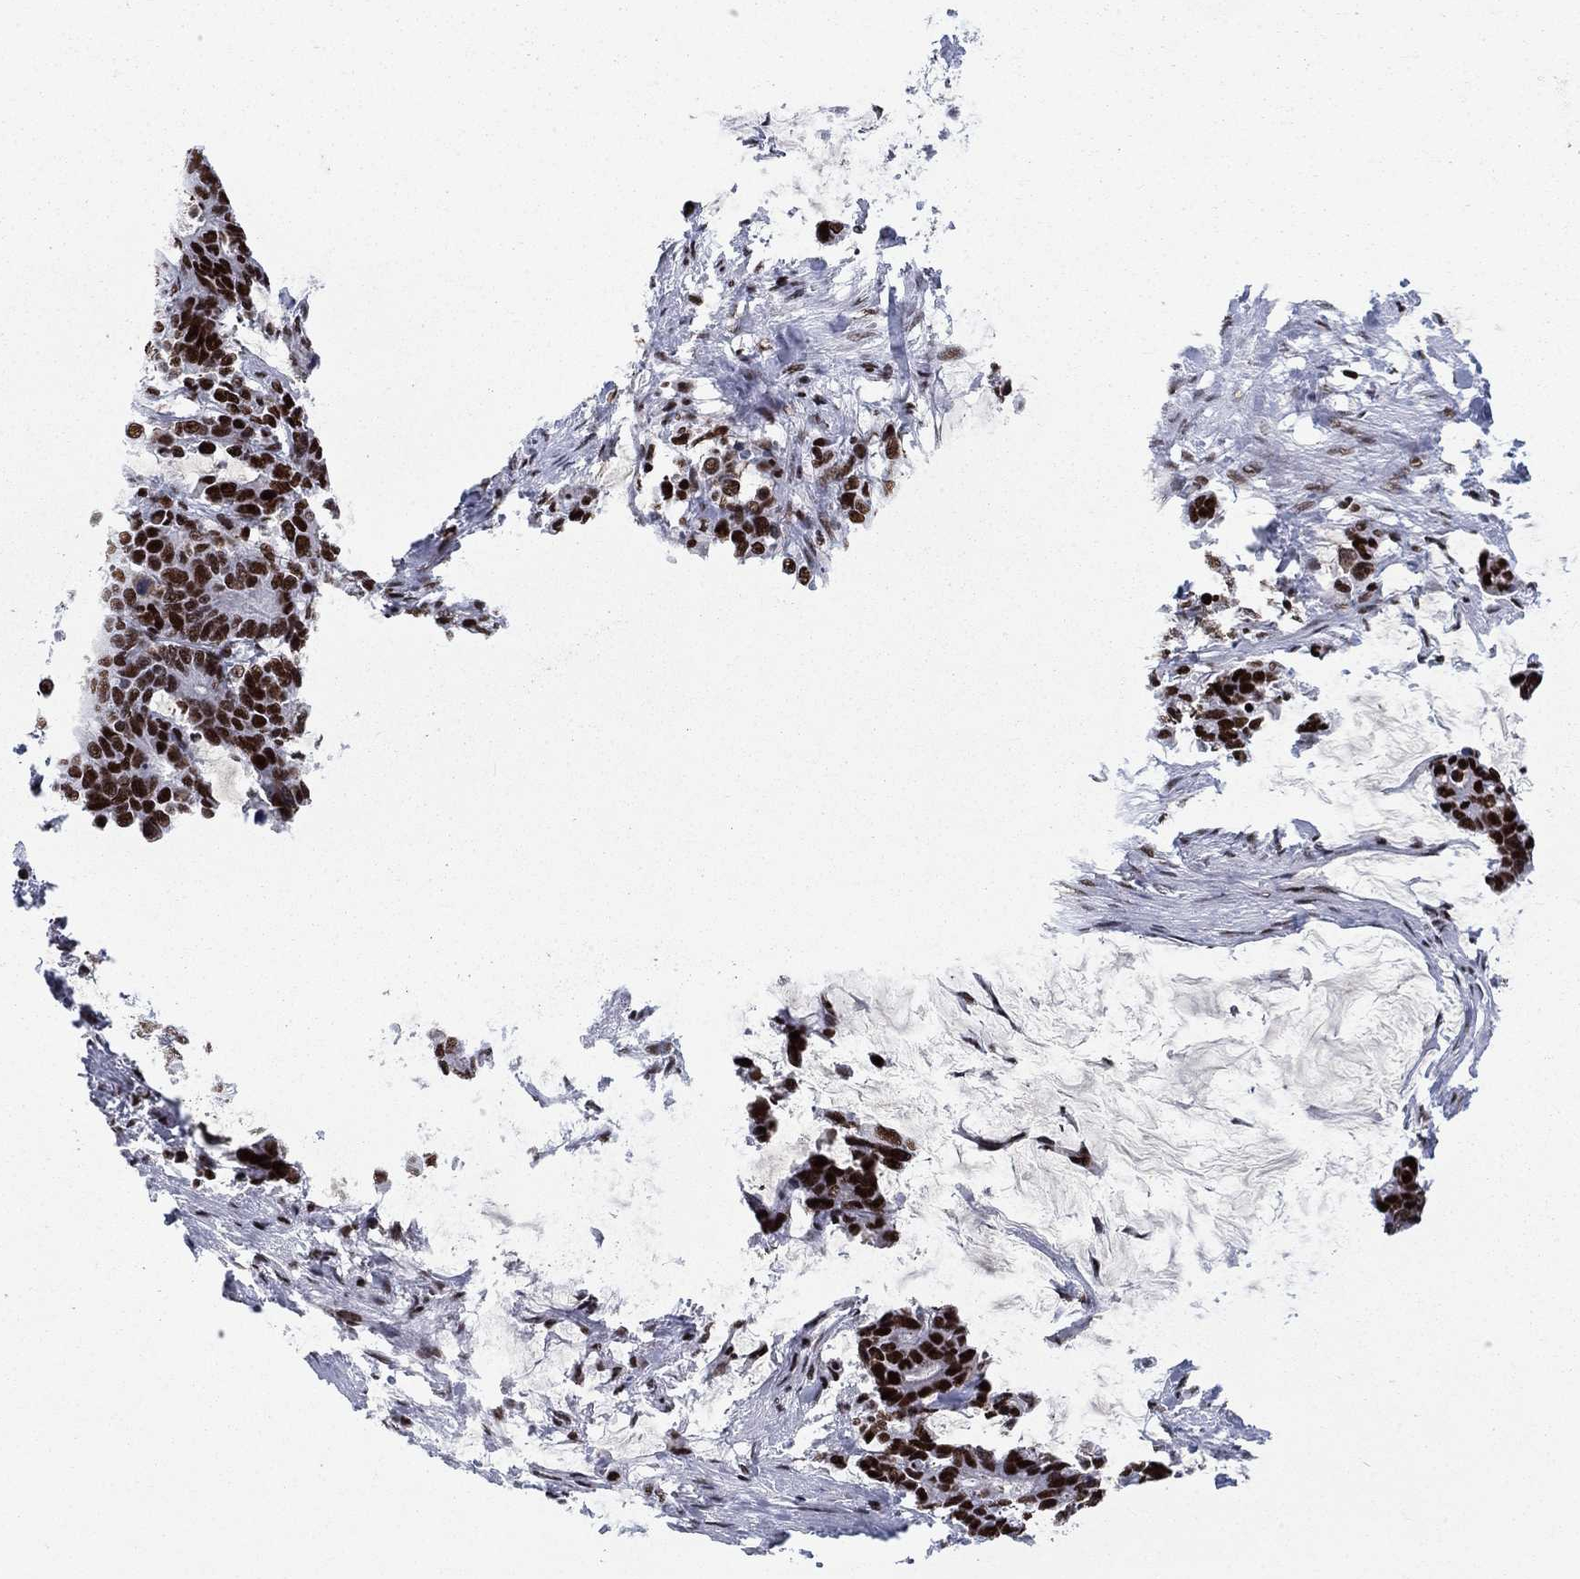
{"staining": {"intensity": "strong", "quantity": ">75%", "location": "nuclear"}, "tissue": "stomach cancer", "cell_type": "Tumor cells", "image_type": "cancer", "snomed": [{"axis": "morphology", "description": "Normal tissue, NOS"}, {"axis": "morphology", "description": "Adenocarcinoma, NOS"}, {"axis": "topography", "description": "Stomach"}], "caption": "This image displays immunohistochemistry staining of human adenocarcinoma (stomach), with high strong nuclear positivity in approximately >75% of tumor cells.", "gene": "RPRD1B", "patient": {"sex": "female", "age": 64}}